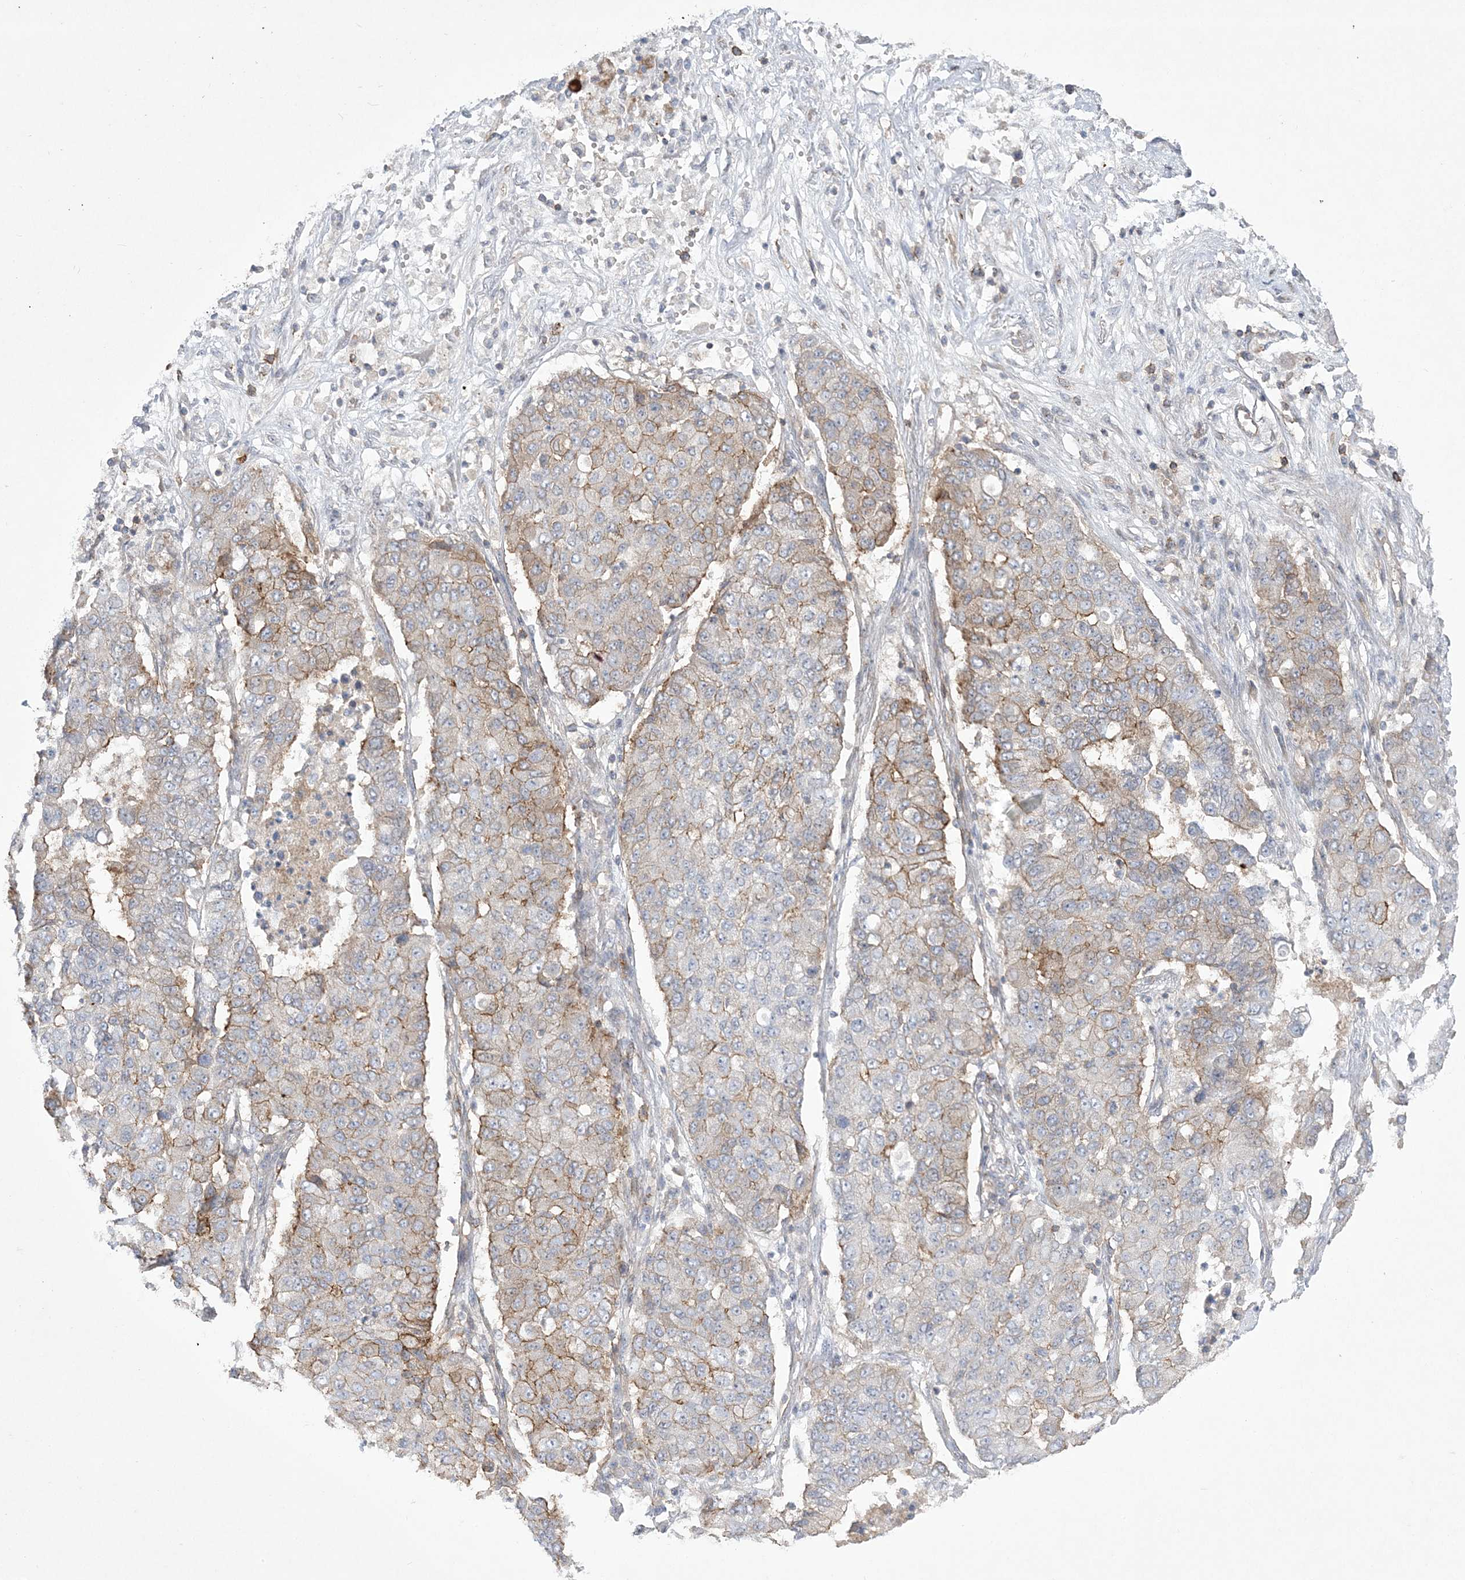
{"staining": {"intensity": "moderate", "quantity": "25%-75%", "location": "cytoplasmic/membranous"}, "tissue": "lung cancer", "cell_type": "Tumor cells", "image_type": "cancer", "snomed": [{"axis": "morphology", "description": "Squamous cell carcinoma, NOS"}, {"axis": "topography", "description": "Lung"}], "caption": "Tumor cells exhibit medium levels of moderate cytoplasmic/membranous staining in about 25%-75% of cells in lung cancer (squamous cell carcinoma).", "gene": "ADAMTS12", "patient": {"sex": "male", "age": 74}}